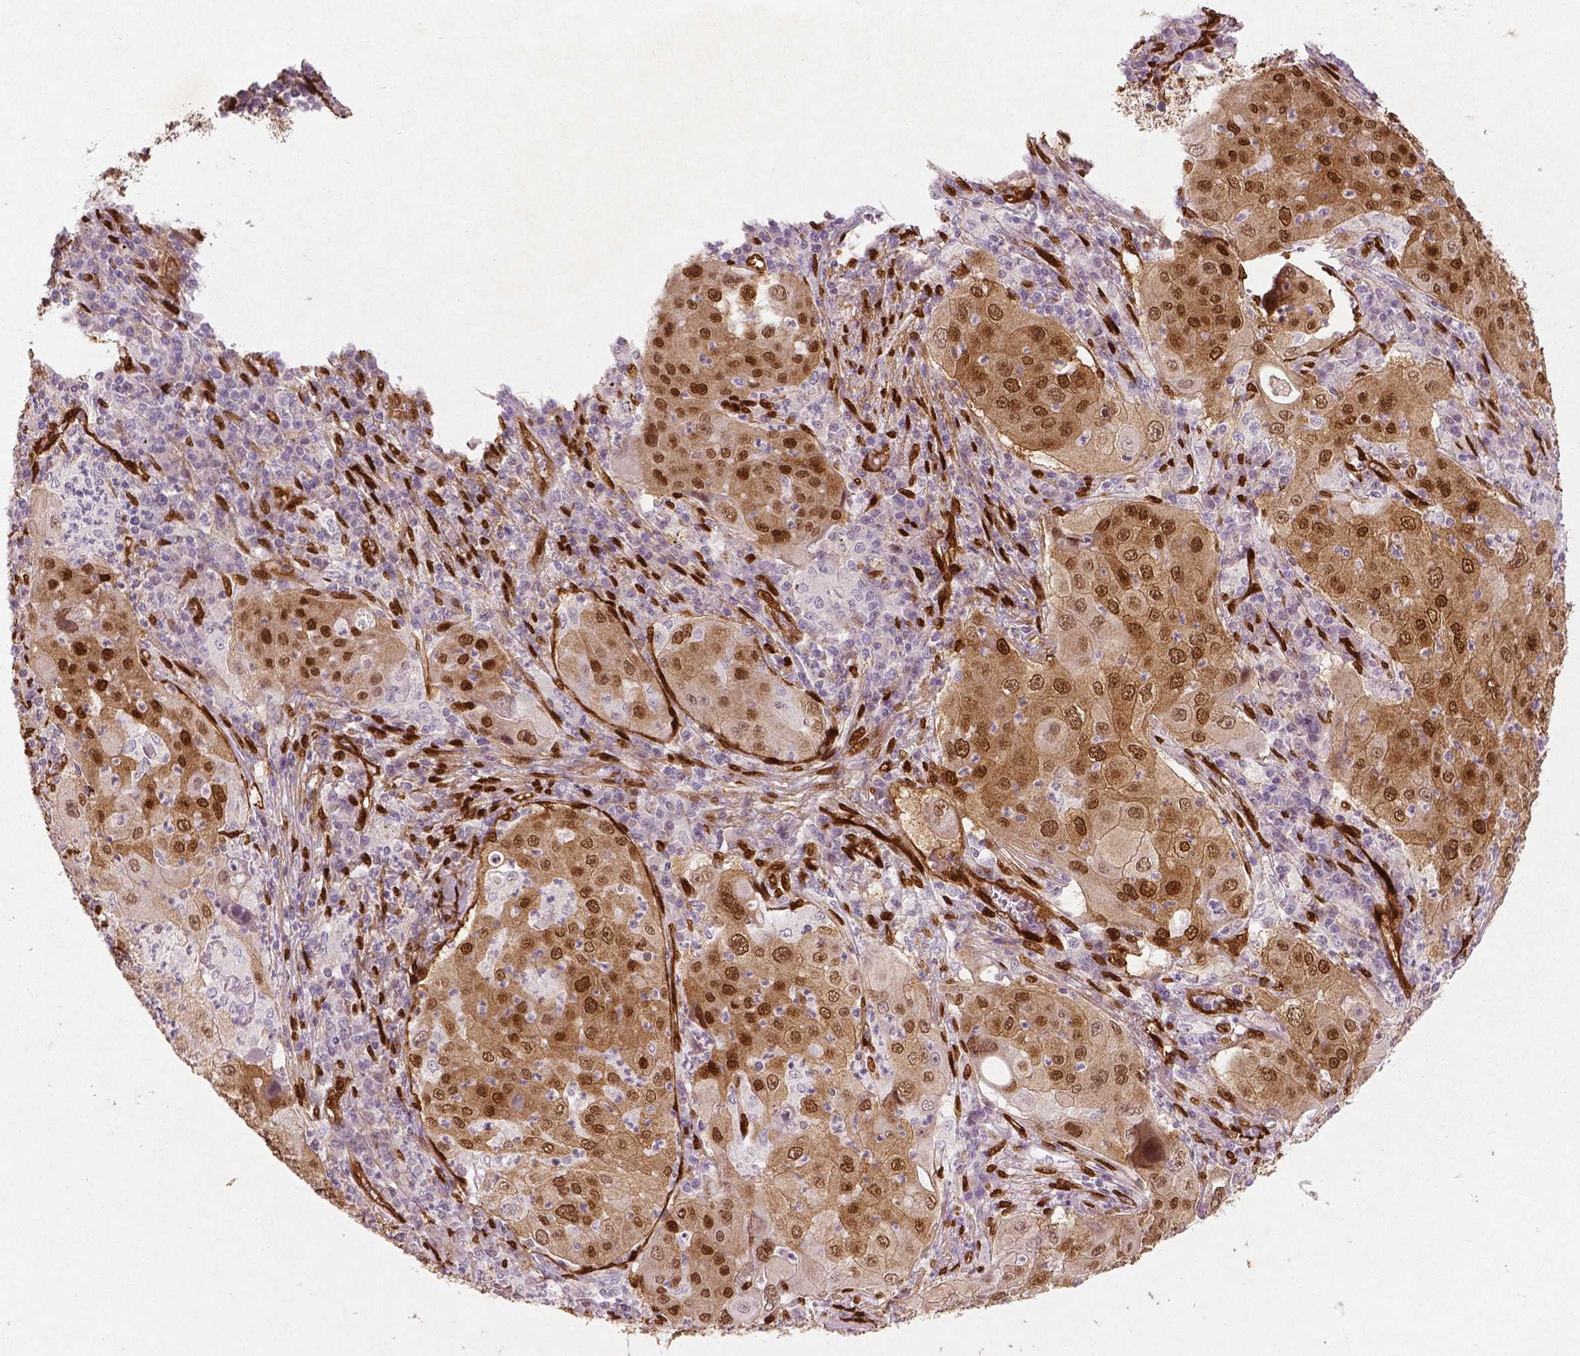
{"staining": {"intensity": "moderate", "quantity": ">75%", "location": "cytoplasmic/membranous,nuclear"}, "tissue": "lung cancer", "cell_type": "Tumor cells", "image_type": "cancer", "snomed": [{"axis": "morphology", "description": "Squamous cell carcinoma, NOS"}, {"axis": "topography", "description": "Lung"}], "caption": "Protein staining by IHC demonstrates moderate cytoplasmic/membranous and nuclear expression in about >75% of tumor cells in lung cancer (squamous cell carcinoma).", "gene": "WWTR1", "patient": {"sex": "female", "age": 59}}